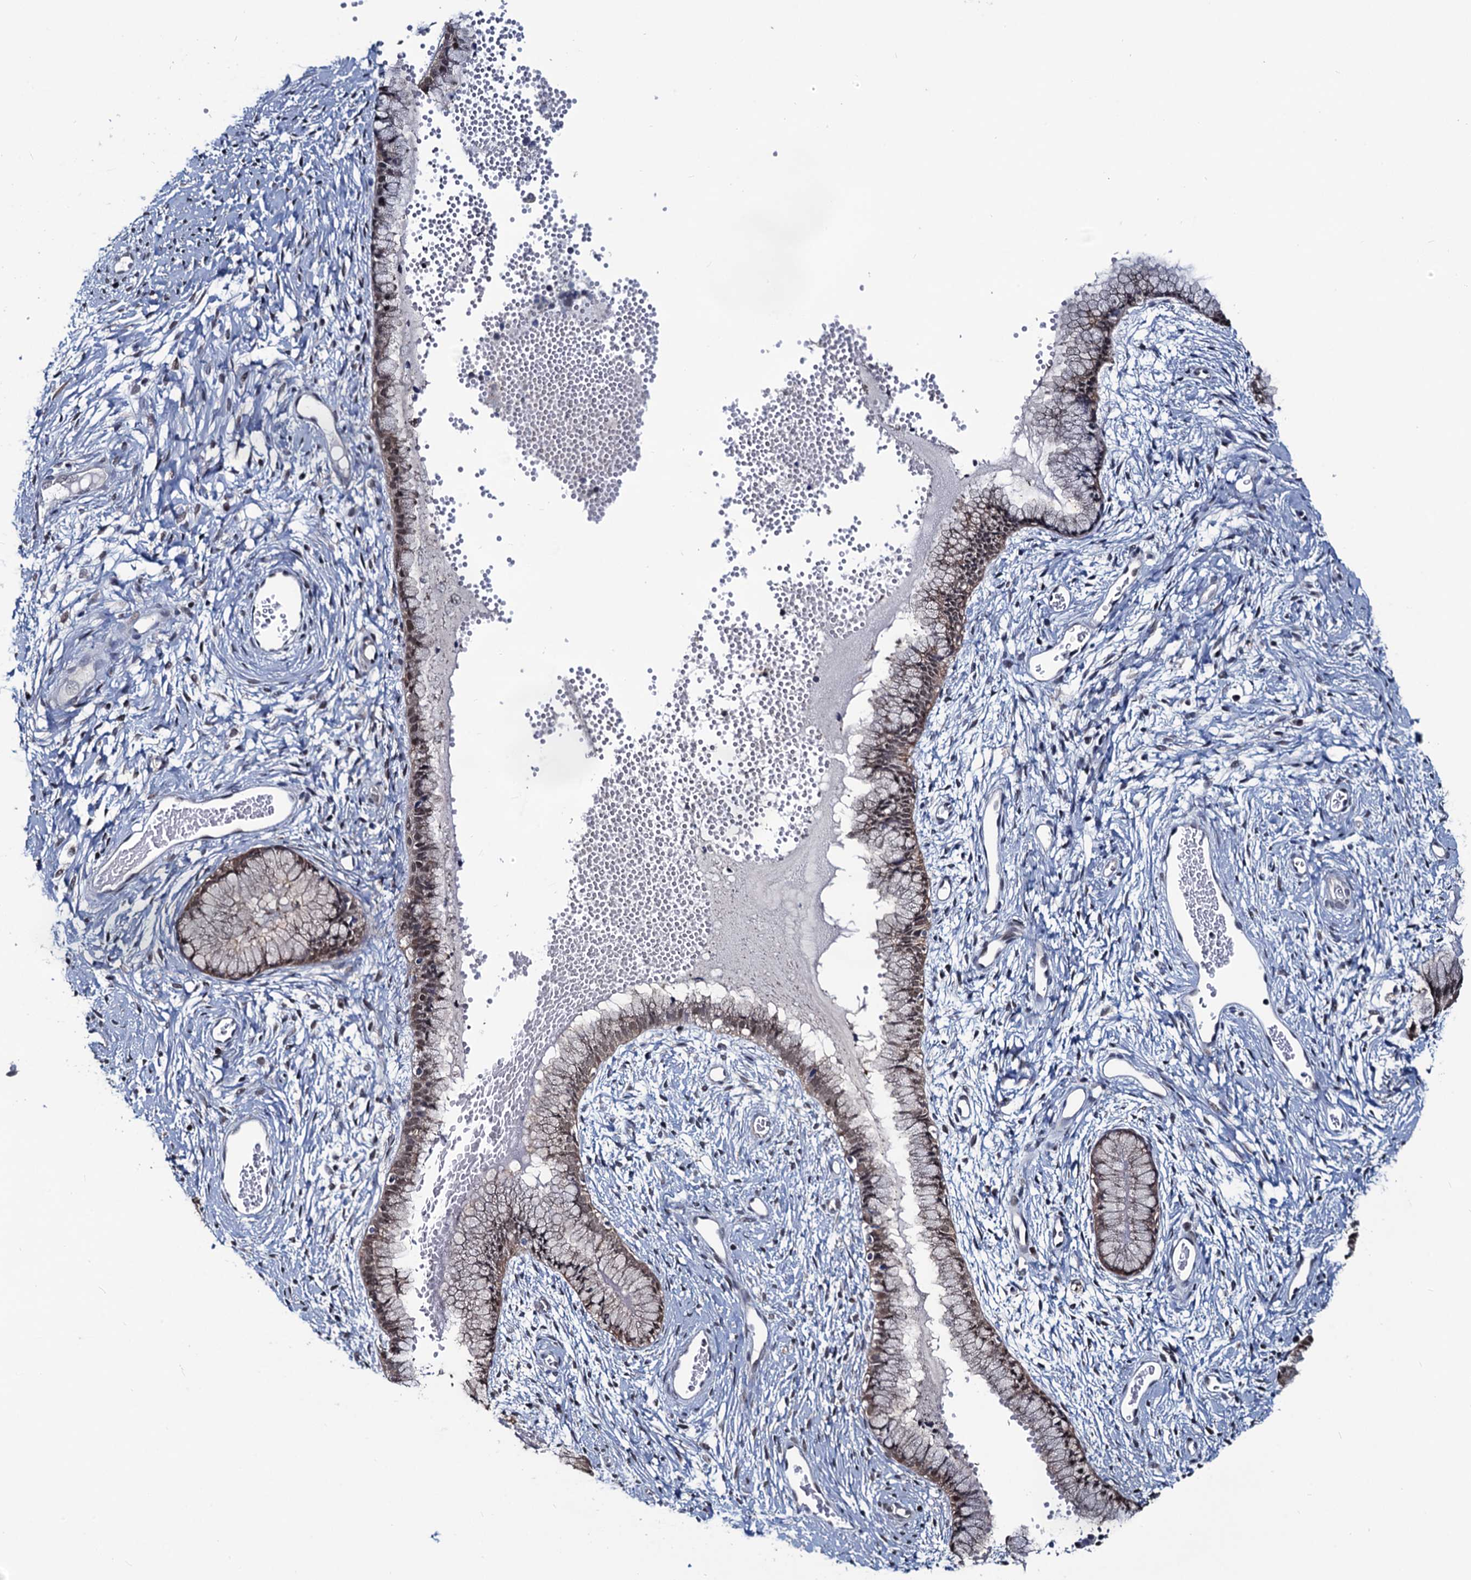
{"staining": {"intensity": "weak", "quantity": ">75%", "location": "cytoplasmic/membranous,nuclear"}, "tissue": "cervix", "cell_type": "Glandular cells", "image_type": "normal", "snomed": [{"axis": "morphology", "description": "Normal tissue, NOS"}, {"axis": "topography", "description": "Cervix"}], "caption": "High-magnification brightfield microscopy of benign cervix stained with DAB (brown) and counterstained with hematoxylin (blue). glandular cells exhibit weak cytoplasmic/membranous,nuclear expression is appreciated in about>75% of cells. (Brightfield microscopy of DAB IHC at high magnification).", "gene": "RTKN2", "patient": {"sex": "female", "age": 42}}